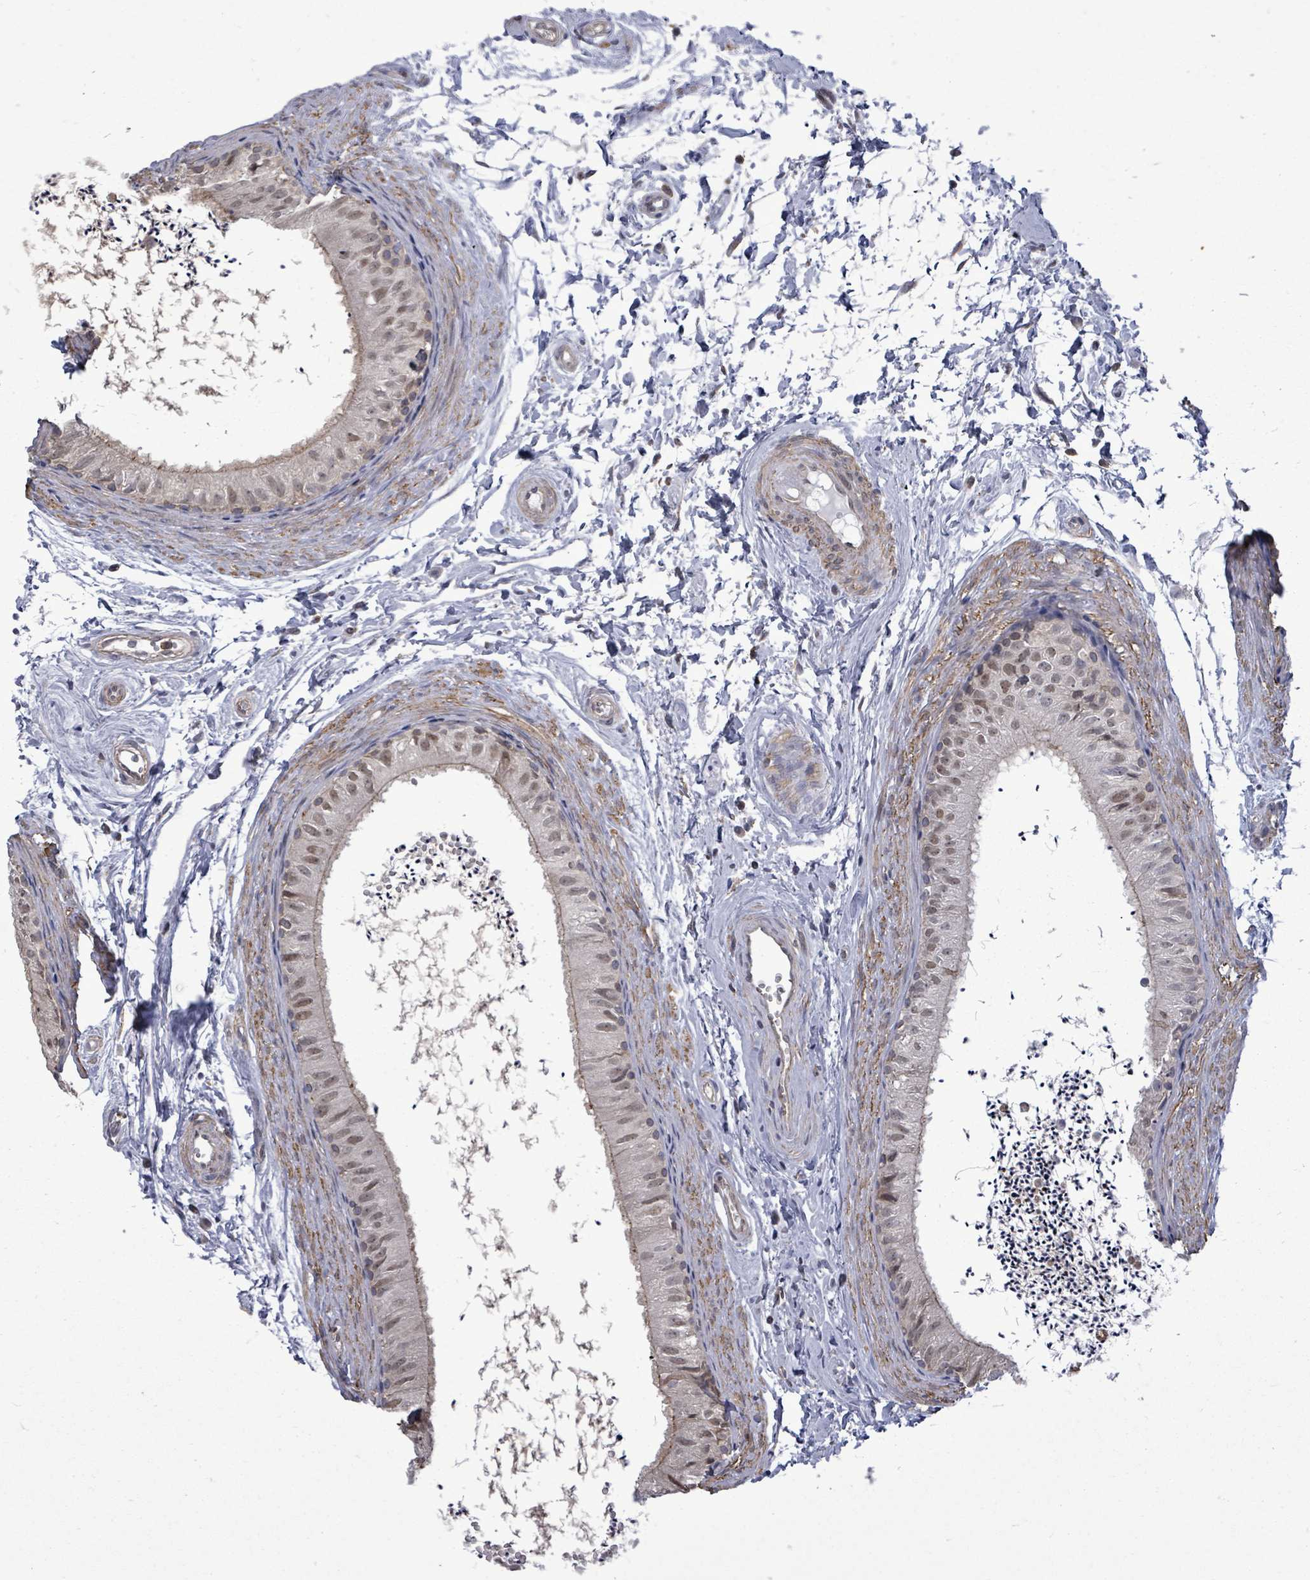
{"staining": {"intensity": "moderate", "quantity": "25%-75%", "location": "nuclear"}, "tissue": "epididymis", "cell_type": "Glandular cells", "image_type": "normal", "snomed": [{"axis": "morphology", "description": "Normal tissue, NOS"}, {"axis": "topography", "description": "Epididymis"}], "caption": "Protein expression analysis of normal human epididymis reveals moderate nuclear positivity in about 25%-75% of glandular cells.", "gene": "PAPSS1", "patient": {"sex": "male", "age": 56}}